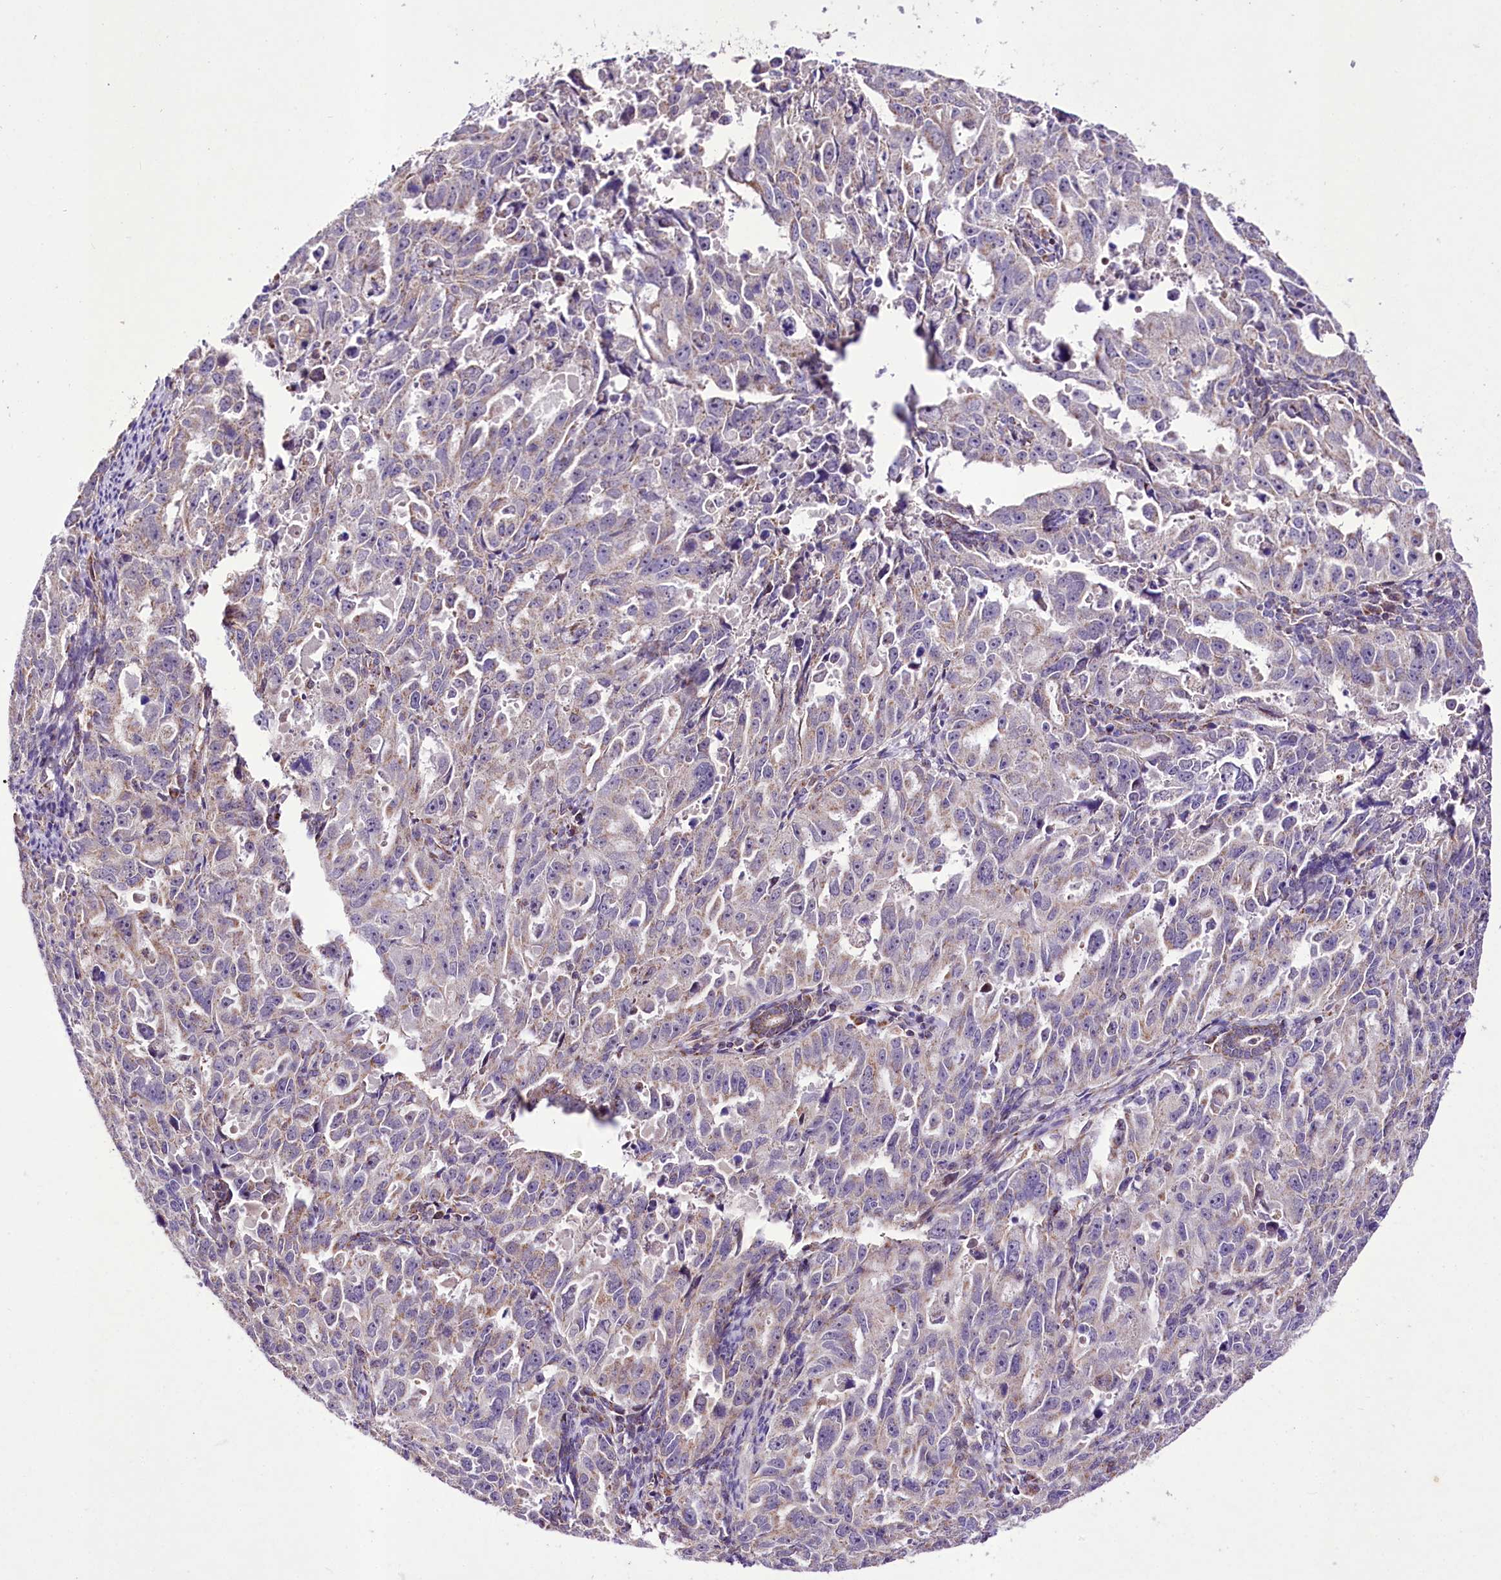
{"staining": {"intensity": "weak", "quantity": "<25%", "location": "cytoplasmic/membranous"}, "tissue": "endometrial cancer", "cell_type": "Tumor cells", "image_type": "cancer", "snomed": [{"axis": "morphology", "description": "Adenocarcinoma, NOS"}, {"axis": "topography", "description": "Endometrium"}], "caption": "A photomicrograph of adenocarcinoma (endometrial) stained for a protein exhibits no brown staining in tumor cells.", "gene": "ATE1", "patient": {"sex": "female", "age": 65}}